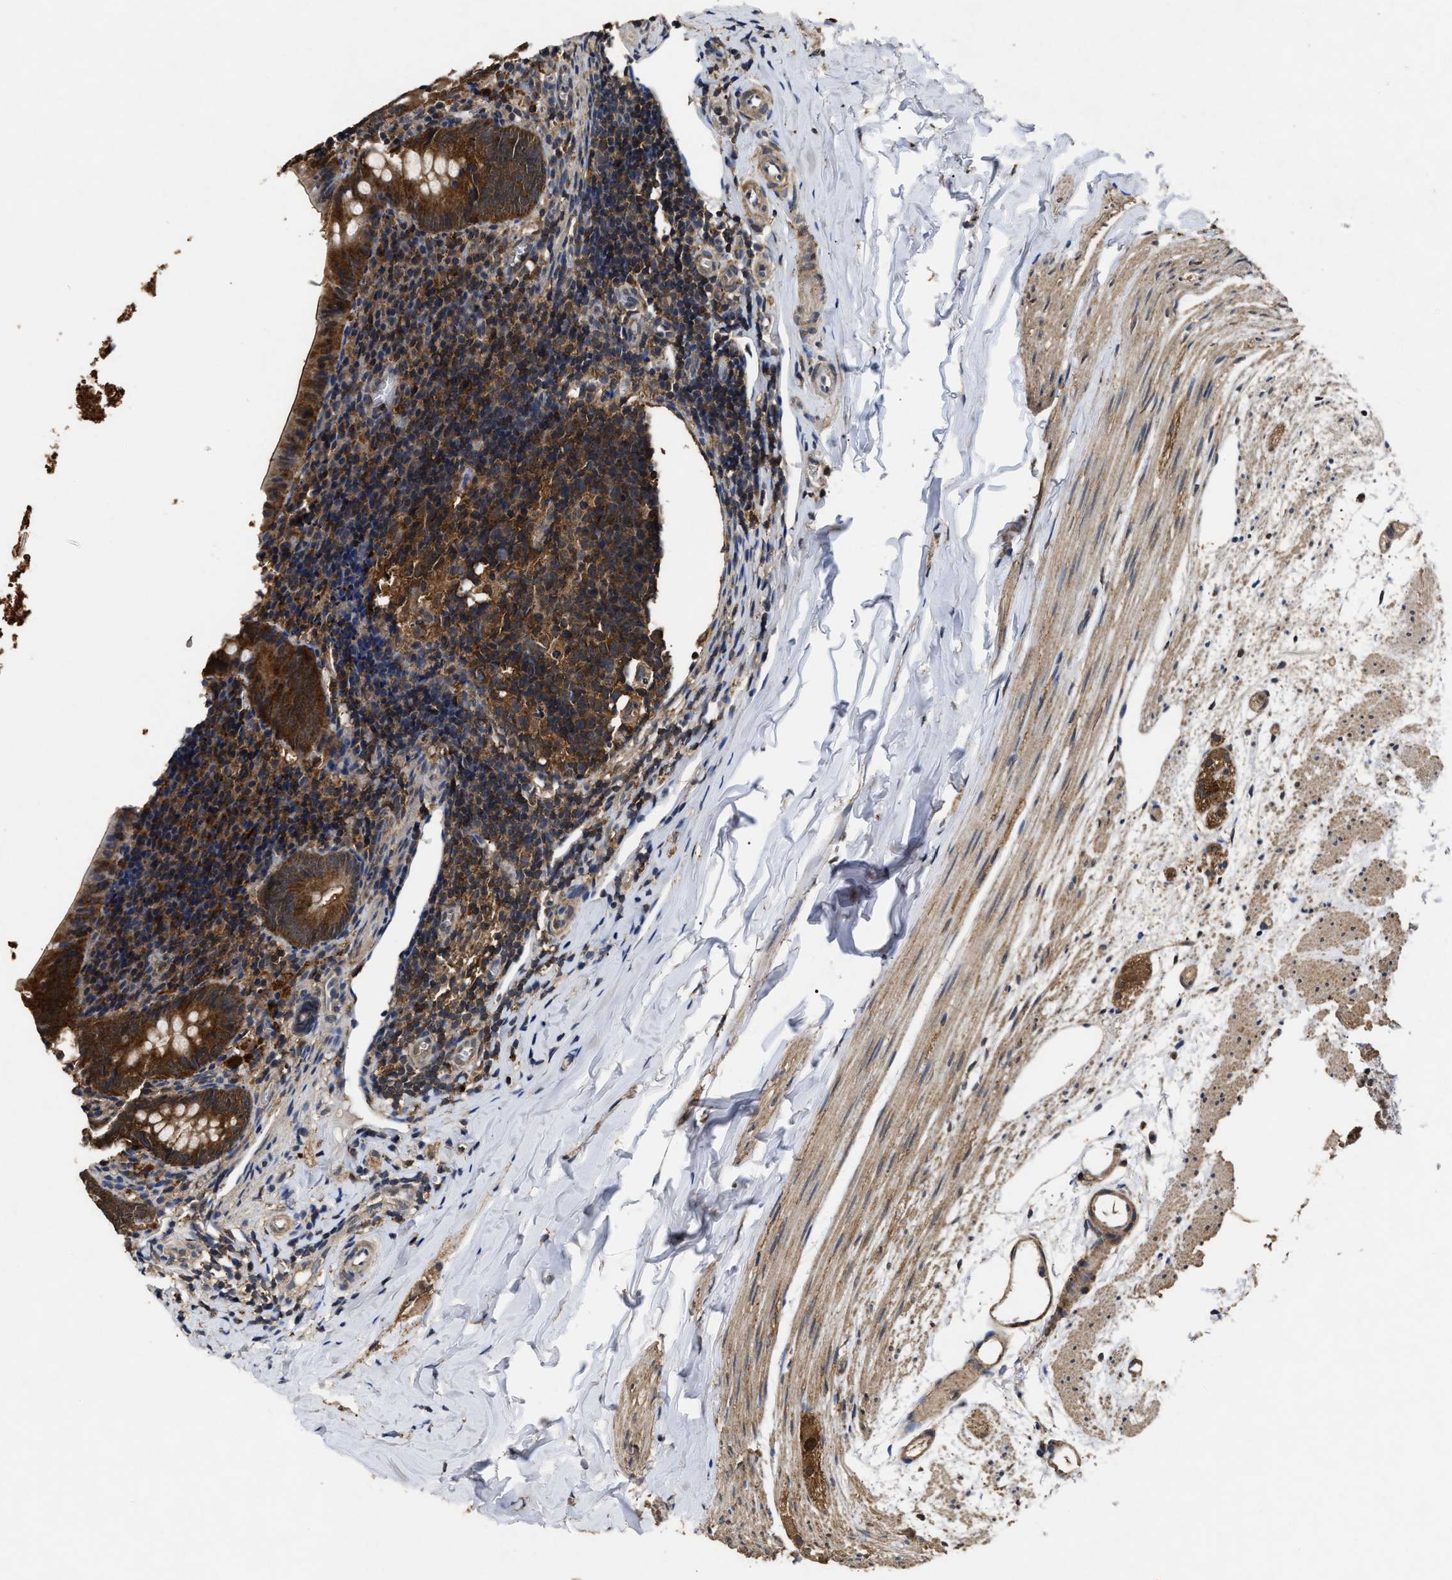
{"staining": {"intensity": "strong", "quantity": ">75%", "location": "cytoplasmic/membranous"}, "tissue": "appendix", "cell_type": "Glandular cells", "image_type": "normal", "snomed": [{"axis": "morphology", "description": "Normal tissue, NOS"}, {"axis": "topography", "description": "Appendix"}], "caption": "Normal appendix shows strong cytoplasmic/membranous positivity in about >75% of glandular cells.", "gene": "ACAT2", "patient": {"sex": "female", "age": 10}}